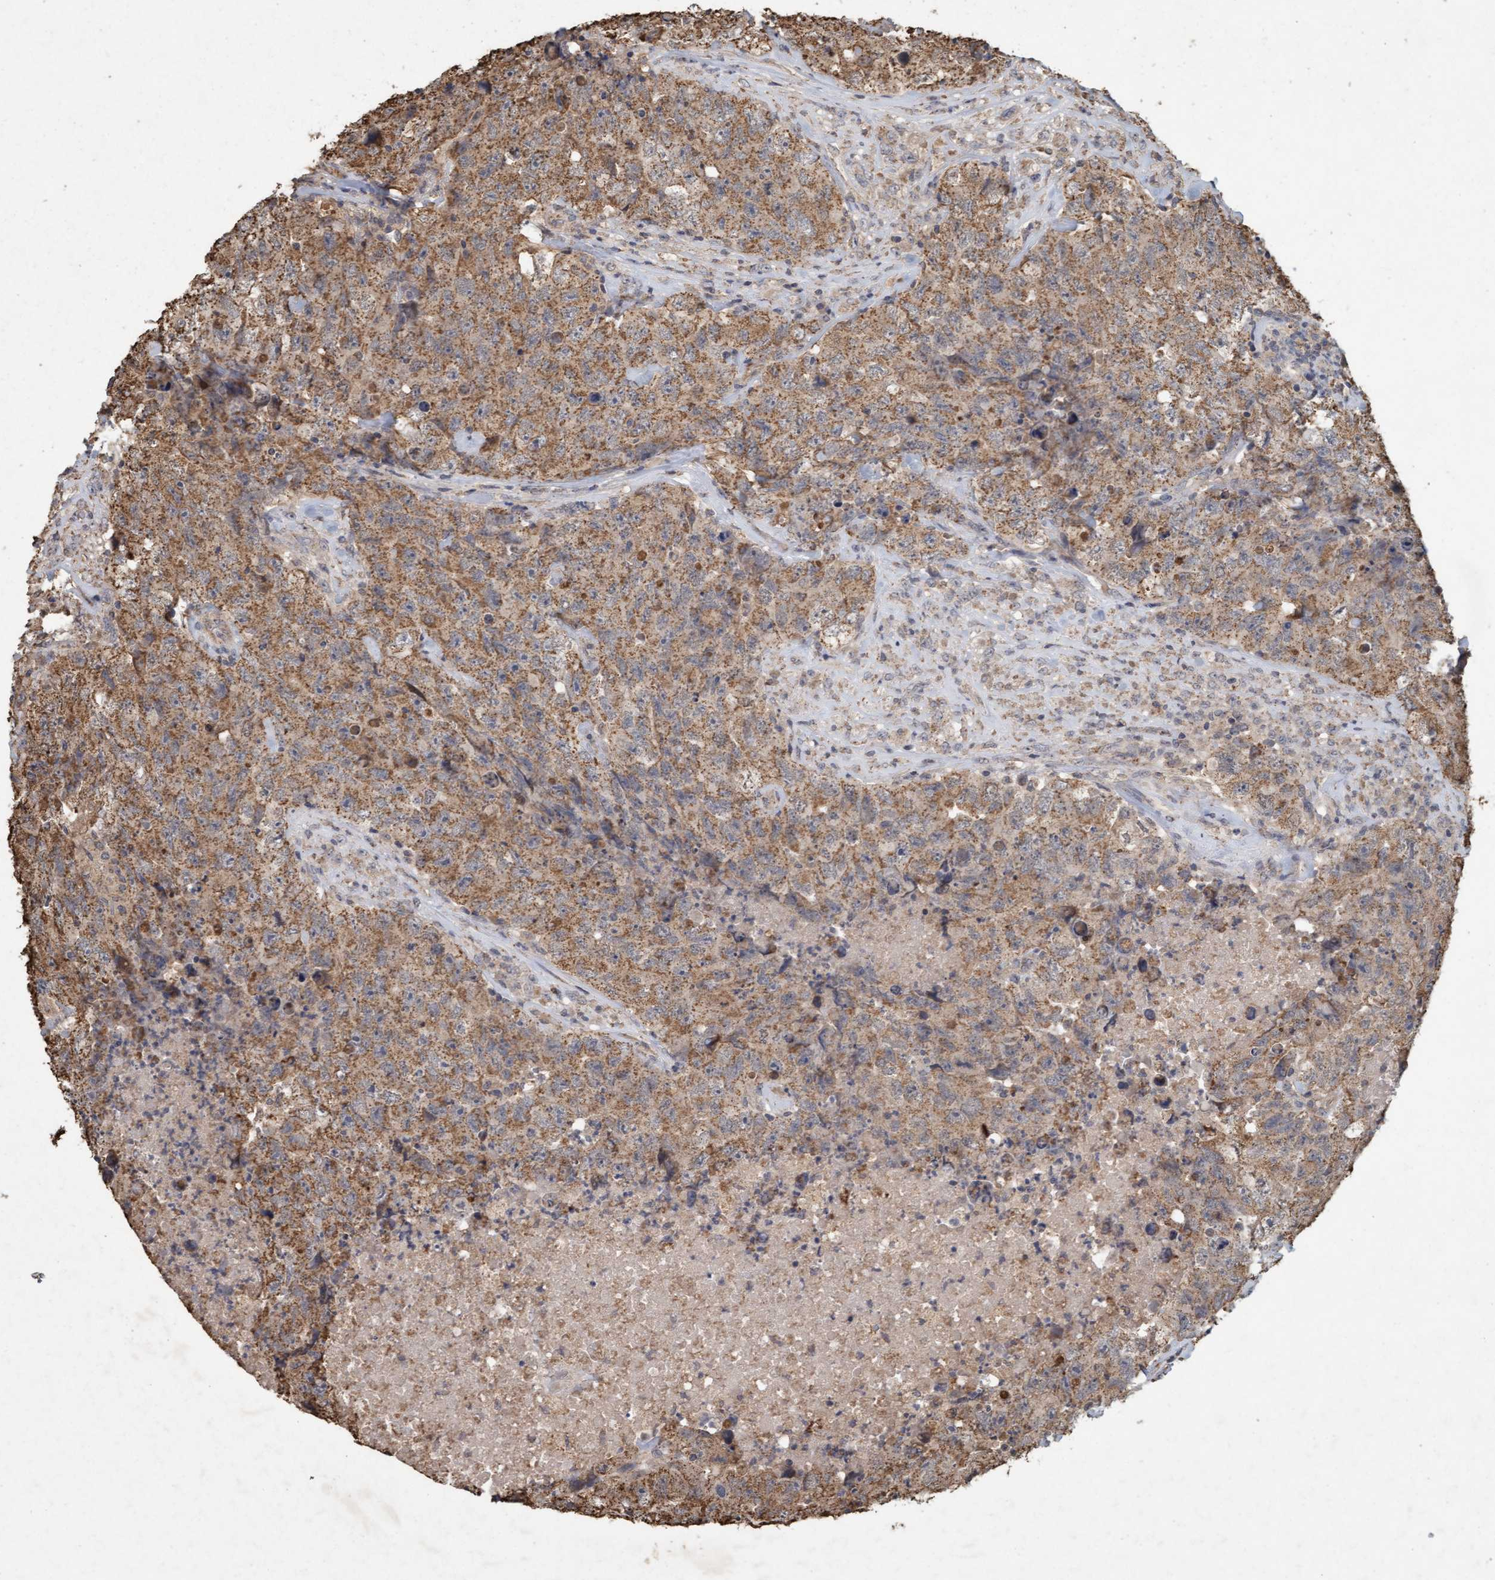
{"staining": {"intensity": "moderate", "quantity": ">75%", "location": "cytoplasmic/membranous"}, "tissue": "testis cancer", "cell_type": "Tumor cells", "image_type": "cancer", "snomed": [{"axis": "morphology", "description": "Carcinoma, Embryonal, NOS"}, {"axis": "topography", "description": "Testis"}], "caption": "Moderate cytoplasmic/membranous protein expression is appreciated in approximately >75% of tumor cells in testis cancer. (DAB IHC with brightfield microscopy, high magnification).", "gene": "VSIG8", "patient": {"sex": "male", "age": 32}}